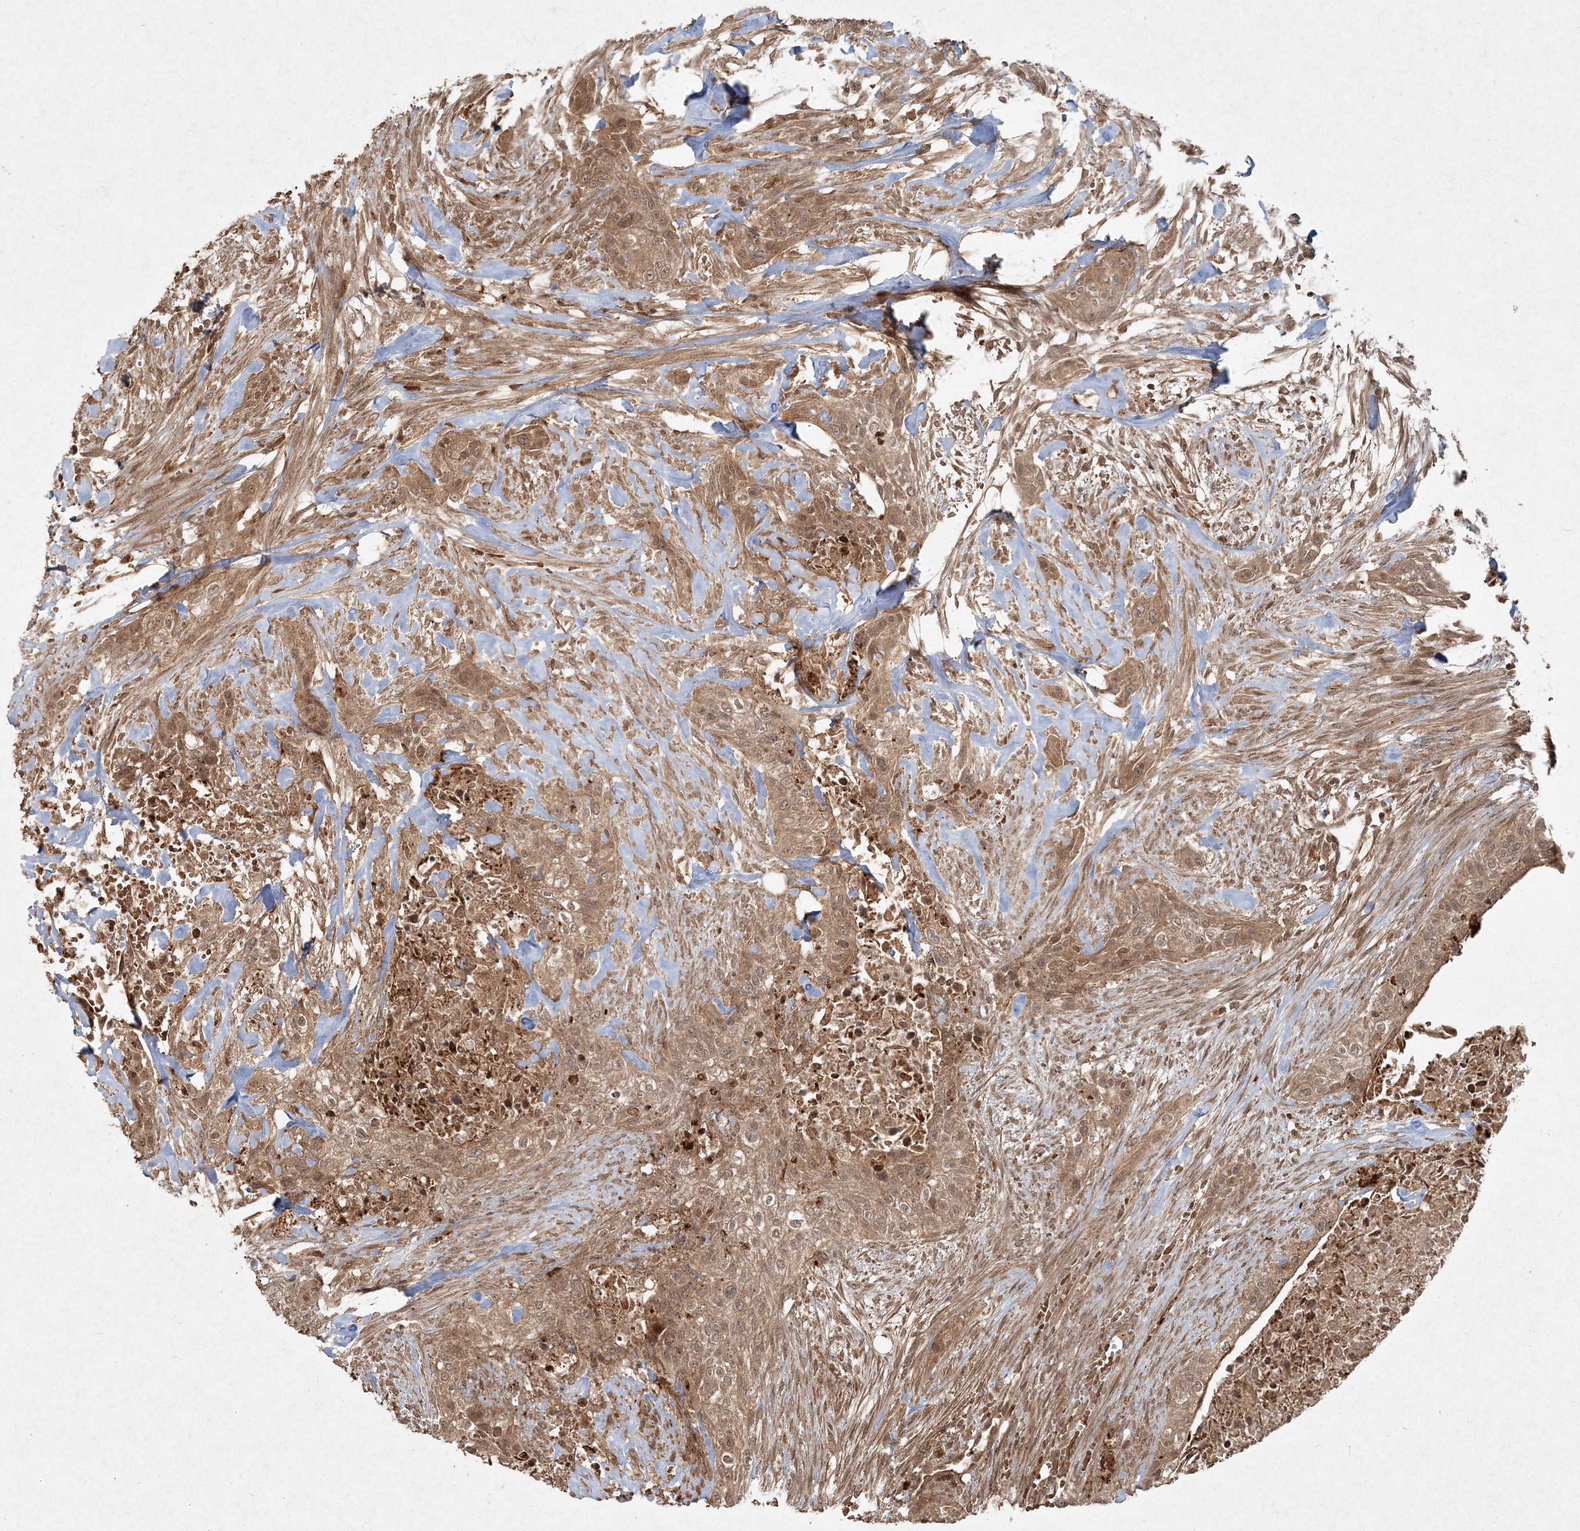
{"staining": {"intensity": "moderate", "quantity": ">75%", "location": "cytoplasmic/membranous"}, "tissue": "urothelial cancer", "cell_type": "Tumor cells", "image_type": "cancer", "snomed": [{"axis": "morphology", "description": "Urothelial carcinoma, High grade"}, {"axis": "topography", "description": "Urinary bladder"}], "caption": "Immunohistochemical staining of human high-grade urothelial carcinoma shows medium levels of moderate cytoplasmic/membranous protein staining in approximately >75% of tumor cells. The staining was performed using DAB (3,3'-diaminobenzidine) to visualize the protein expression in brown, while the nuclei were stained in blue with hematoxylin (Magnification: 20x).", "gene": "NARS1", "patient": {"sex": "male", "age": 35}}